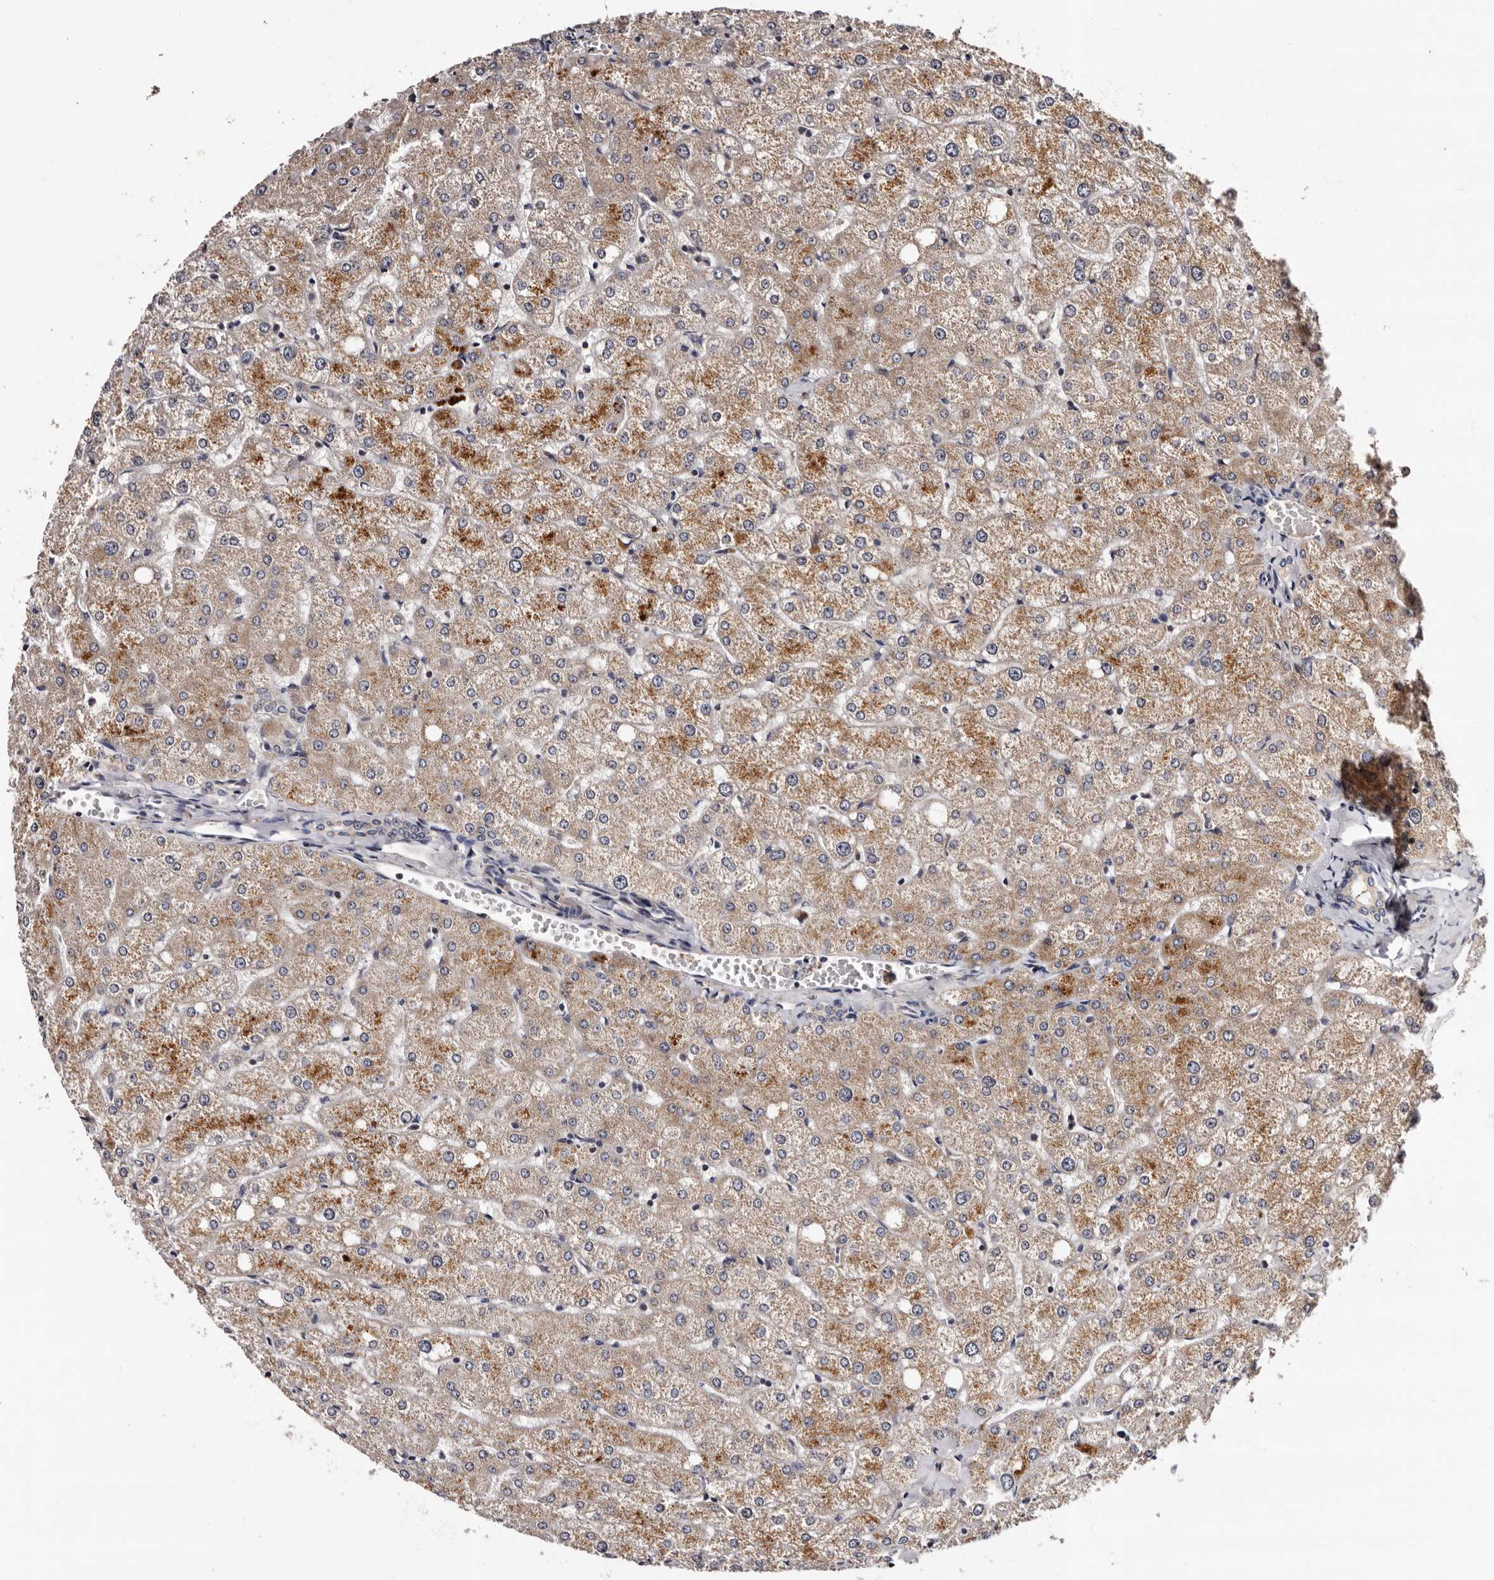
{"staining": {"intensity": "negative", "quantity": "none", "location": "none"}, "tissue": "liver", "cell_type": "Cholangiocytes", "image_type": "normal", "snomed": [{"axis": "morphology", "description": "Normal tissue, NOS"}, {"axis": "topography", "description": "Liver"}], "caption": "Immunohistochemical staining of unremarkable human liver demonstrates no significant positivity in cholangiocytes. (Stains: DAB immunohistochemistry with hematoxylin counter stain, Microscopy: brightfield microscopy at high magnification).", "gene": "TAF4B", "patient": {"sex": "female", "age": 54}}